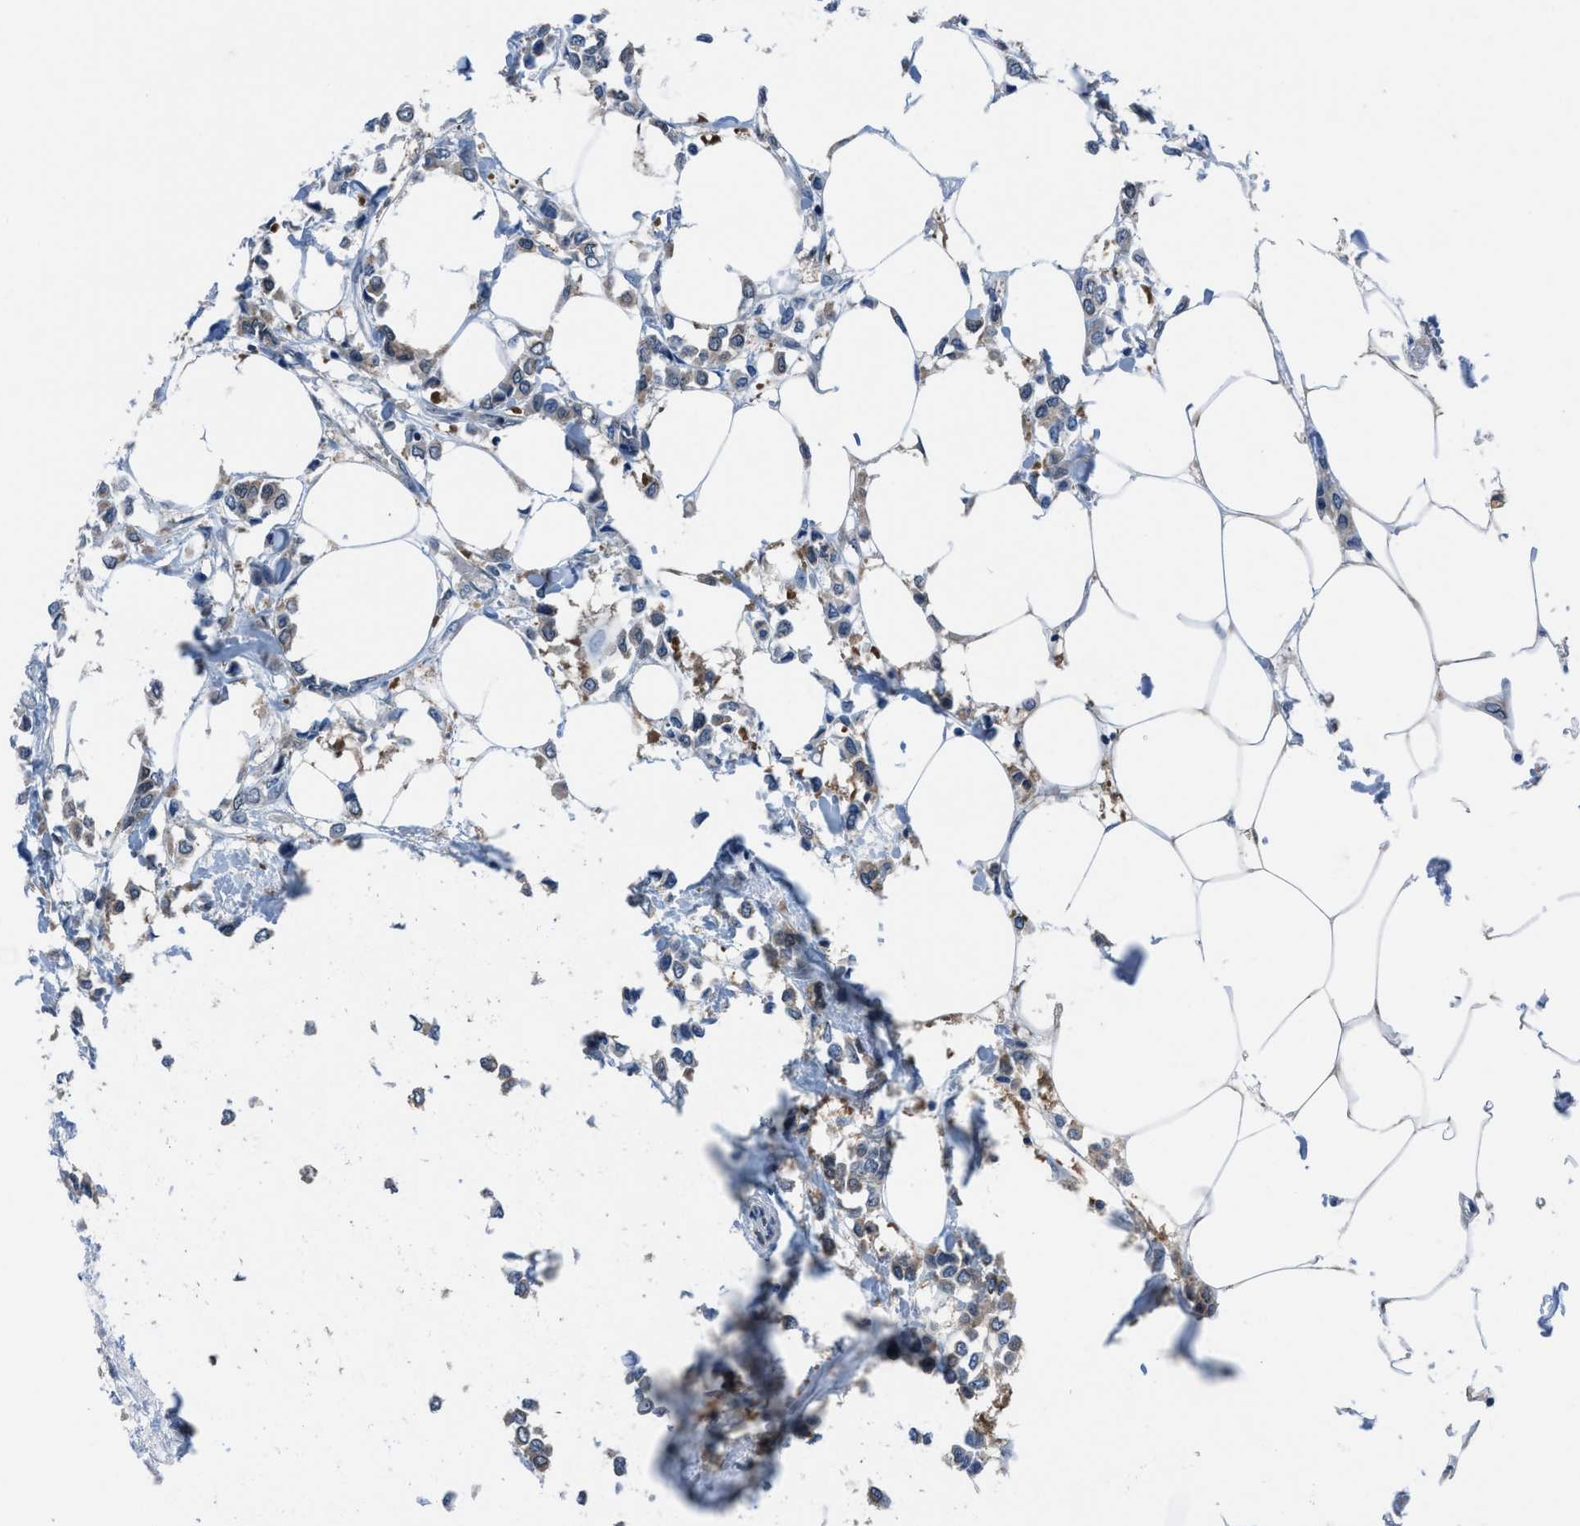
{"staining": {"intensity": "negative", "quantity": "none", "location": "none"}, "tissue": "breast cancer", "cell_type": "Tumor cells", "image_type": "cancer", "snomed": [{"axis": "morphology", "description": "Lobular carcinoma"}, {"axis": "topography", "description": "Breast"}], "caption": "The micrograph reveals no significant expression in tumor cells of breast lobular carcinoma. (DAB immunohistochemistry visualized using brightfield microscopy, high magnification).", "gene": "NUDT5", "patient": {"sex": "female", "age": 51}}